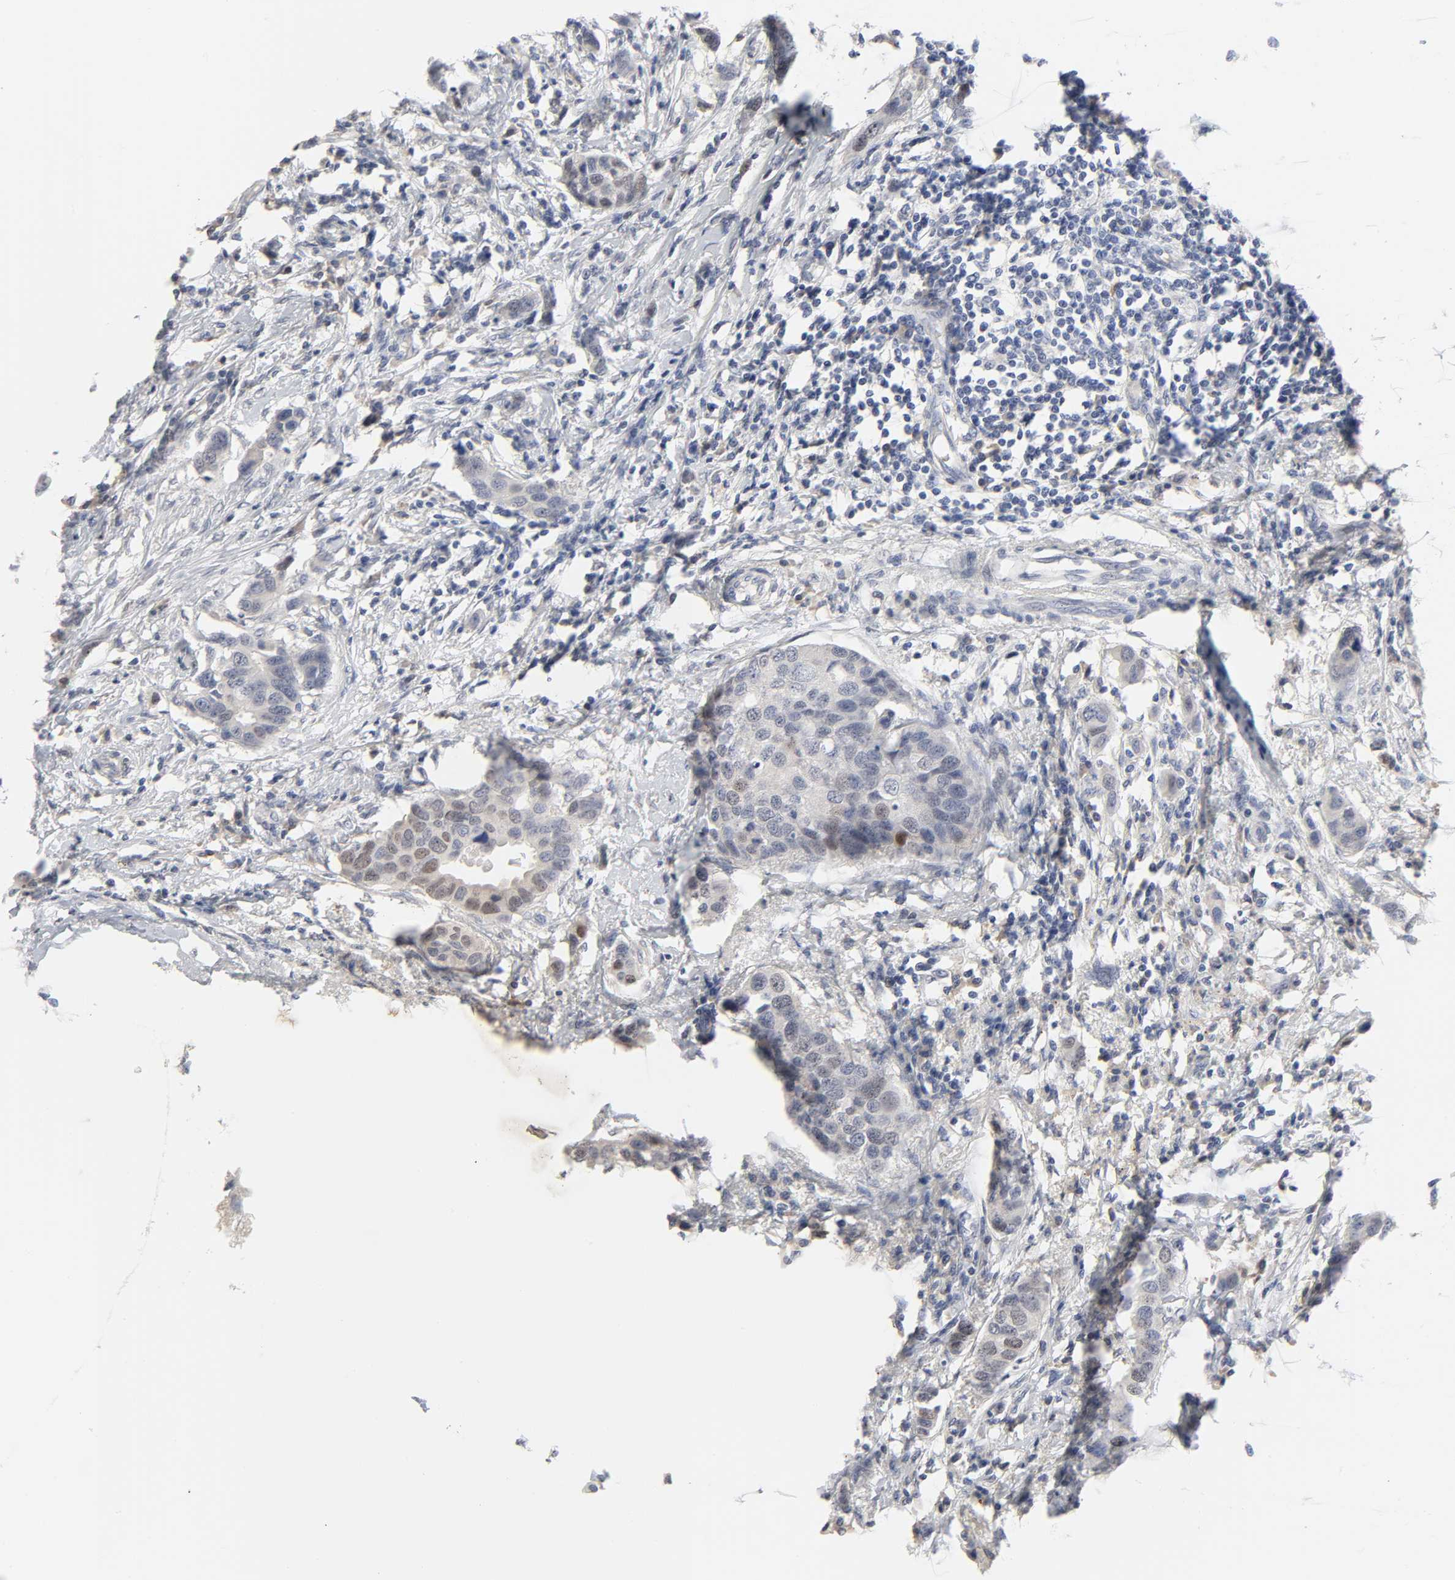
{"staining": {"intensity": "weak", "quantity": "25%-75%", "location": "nuclear"}, "tissue": "breast cancer", "cell_type": "Tumor cells", "image_type": "cancer", "snomed": [{"axis": "morphology", "description": "Duct carcinoma"}, {"axis": "topography", "description": "Breast"}], "caption": "Invasive ductal carcinoma (breast) stained with immunohistochemistry exhibits weak nuclear staining in about 25%-75% of tumor cells. The staining was performed using DAB (3,3'-diaminobenzidine) to visualize the protein expression in brown, while the nuclei were stained in blue with hematoxylin (Magnification: 20x).", "gene": "SALL2", "patient": {"sex": "female", "age": 50}}